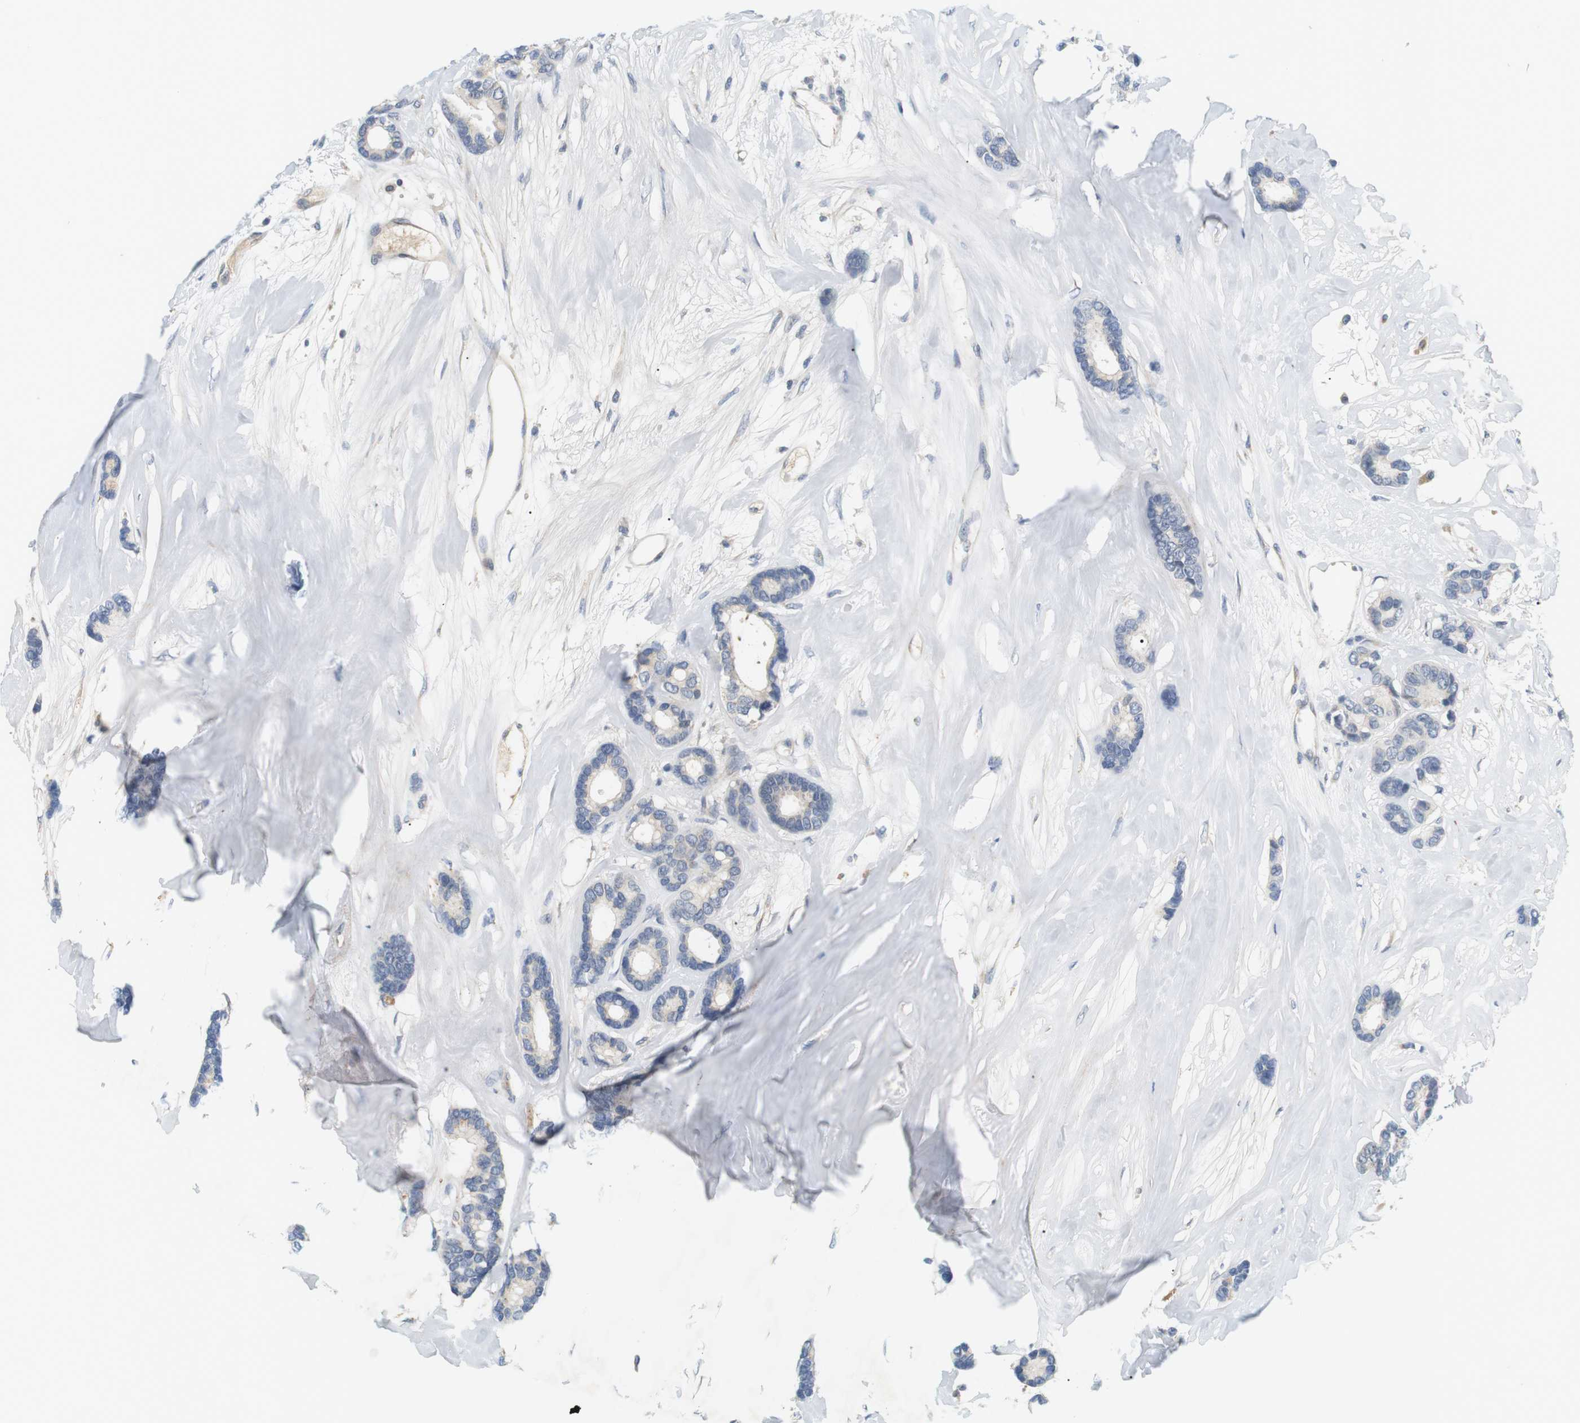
{"staining": {"intensity": "negative", "quantity": "none", "location": "none"}, "tissue": "breast cancer", "cell_type": "Tumor cells", "image_type": "cancer", "snomed": [{"axis": "morphology", "description": "Duct carcinoma"}, {"axis": "topography", "description": "Breast"}], "caption": "Immunohistochemistry (IHC) of human breast cancer reveals no positivity in tumor cells. The staining was performed using DAB to visualize the protein expression in brown, while the nuclei were stained in blue with hematoxylin (Magnification: 20x).", "gene": "EVA1C", "patient": {"sex": "female", "age": 87}}